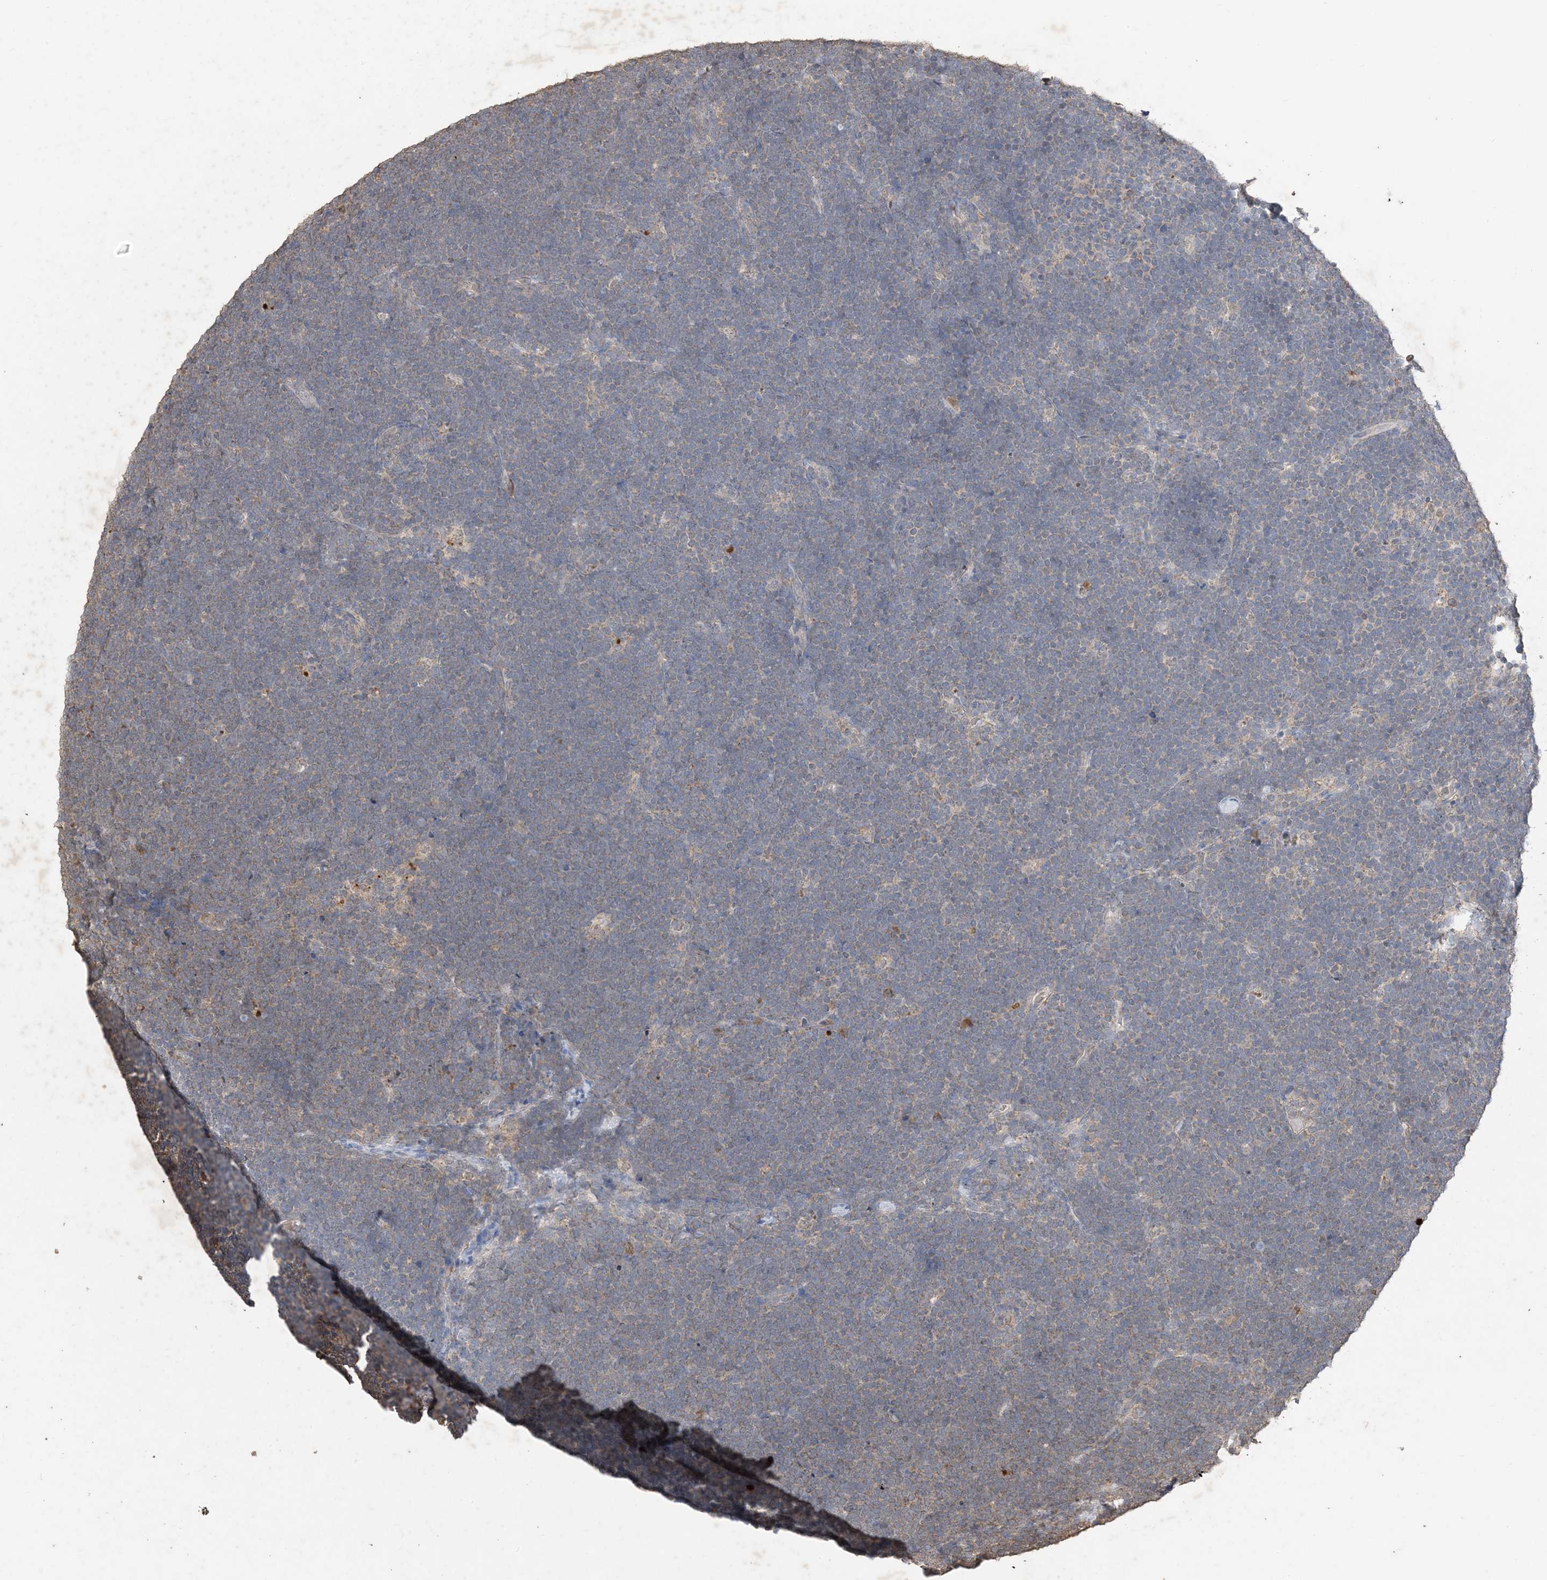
{"staining": {"intensity": "weak", "quantity": "<25%", "location": "cytoplasmic/membranous"}, "tissue": "lymphoma", "cell_type": "Tumor cells", "image_type": "cancer", "snomed": [{"axis": "morphology", "description": "Malignant lymphoma, non-Hodgkin's type, High grade"}, {"axis": "topography", "description": "Lymph node"}], "caption": "High-grade malignant lymphoma, non-Hodgkin's type stained for a protein using immunohistochemistry demonstrates no expression tumor cells.", "gene": "HPS4", "patient": {"sex": "male", "age": 13}}